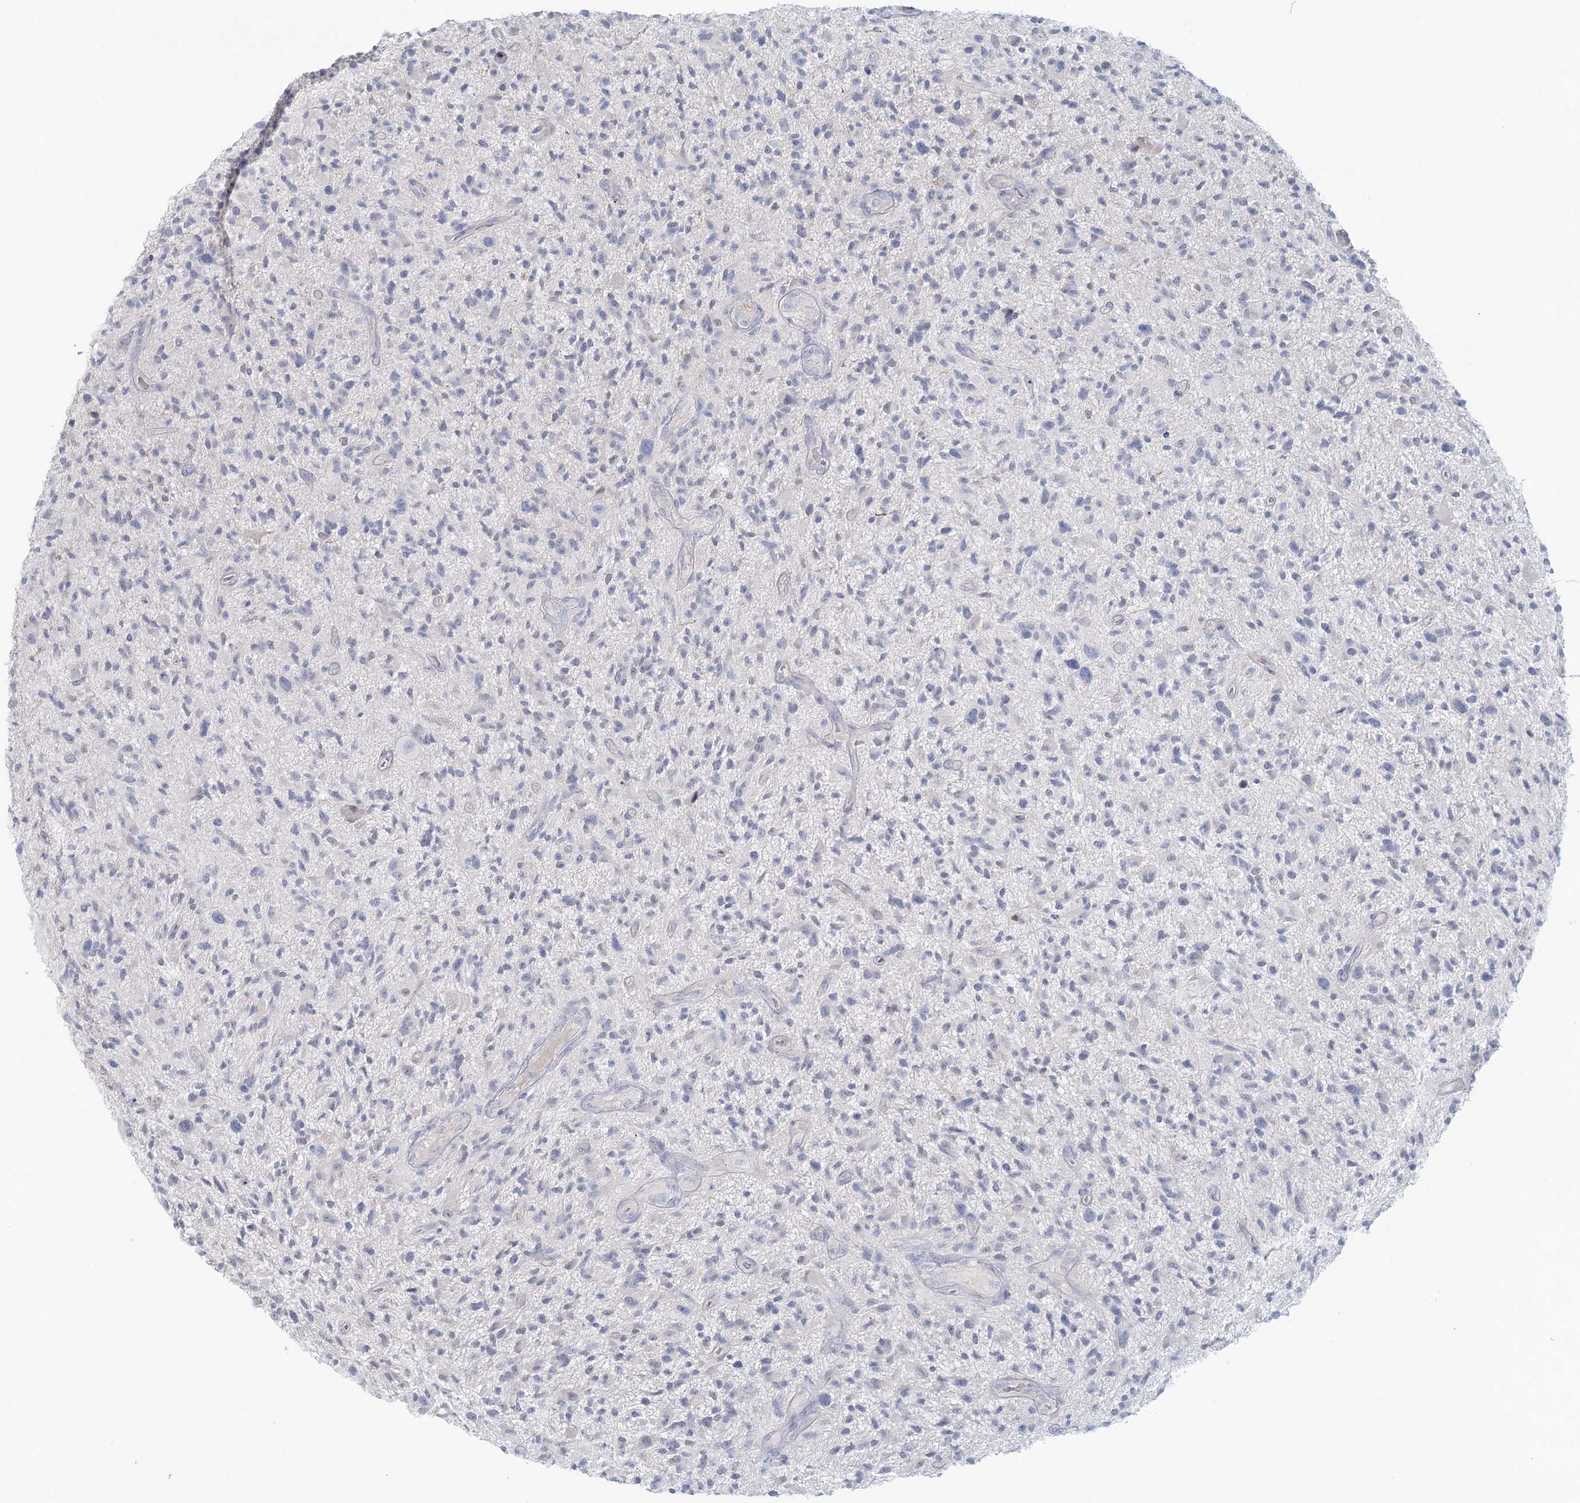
{"staining": {"intensity": "negative", "quantity": "none", "location": "none"}, "tissue": "glioma", "cell_type": "Tumor cells", "image_type": "cancer", "snomed": [{"axis": "morphology", "description": "Glioma, malignant, High grade"}, {"axis": "topography", "description": "Brain"}], "caption": "The photomicrograph shows no staining of tumor cells in malignant high-grade glioma.", "gene": "LRP2BP", "patient": {"sex": "male", "age": 47}}